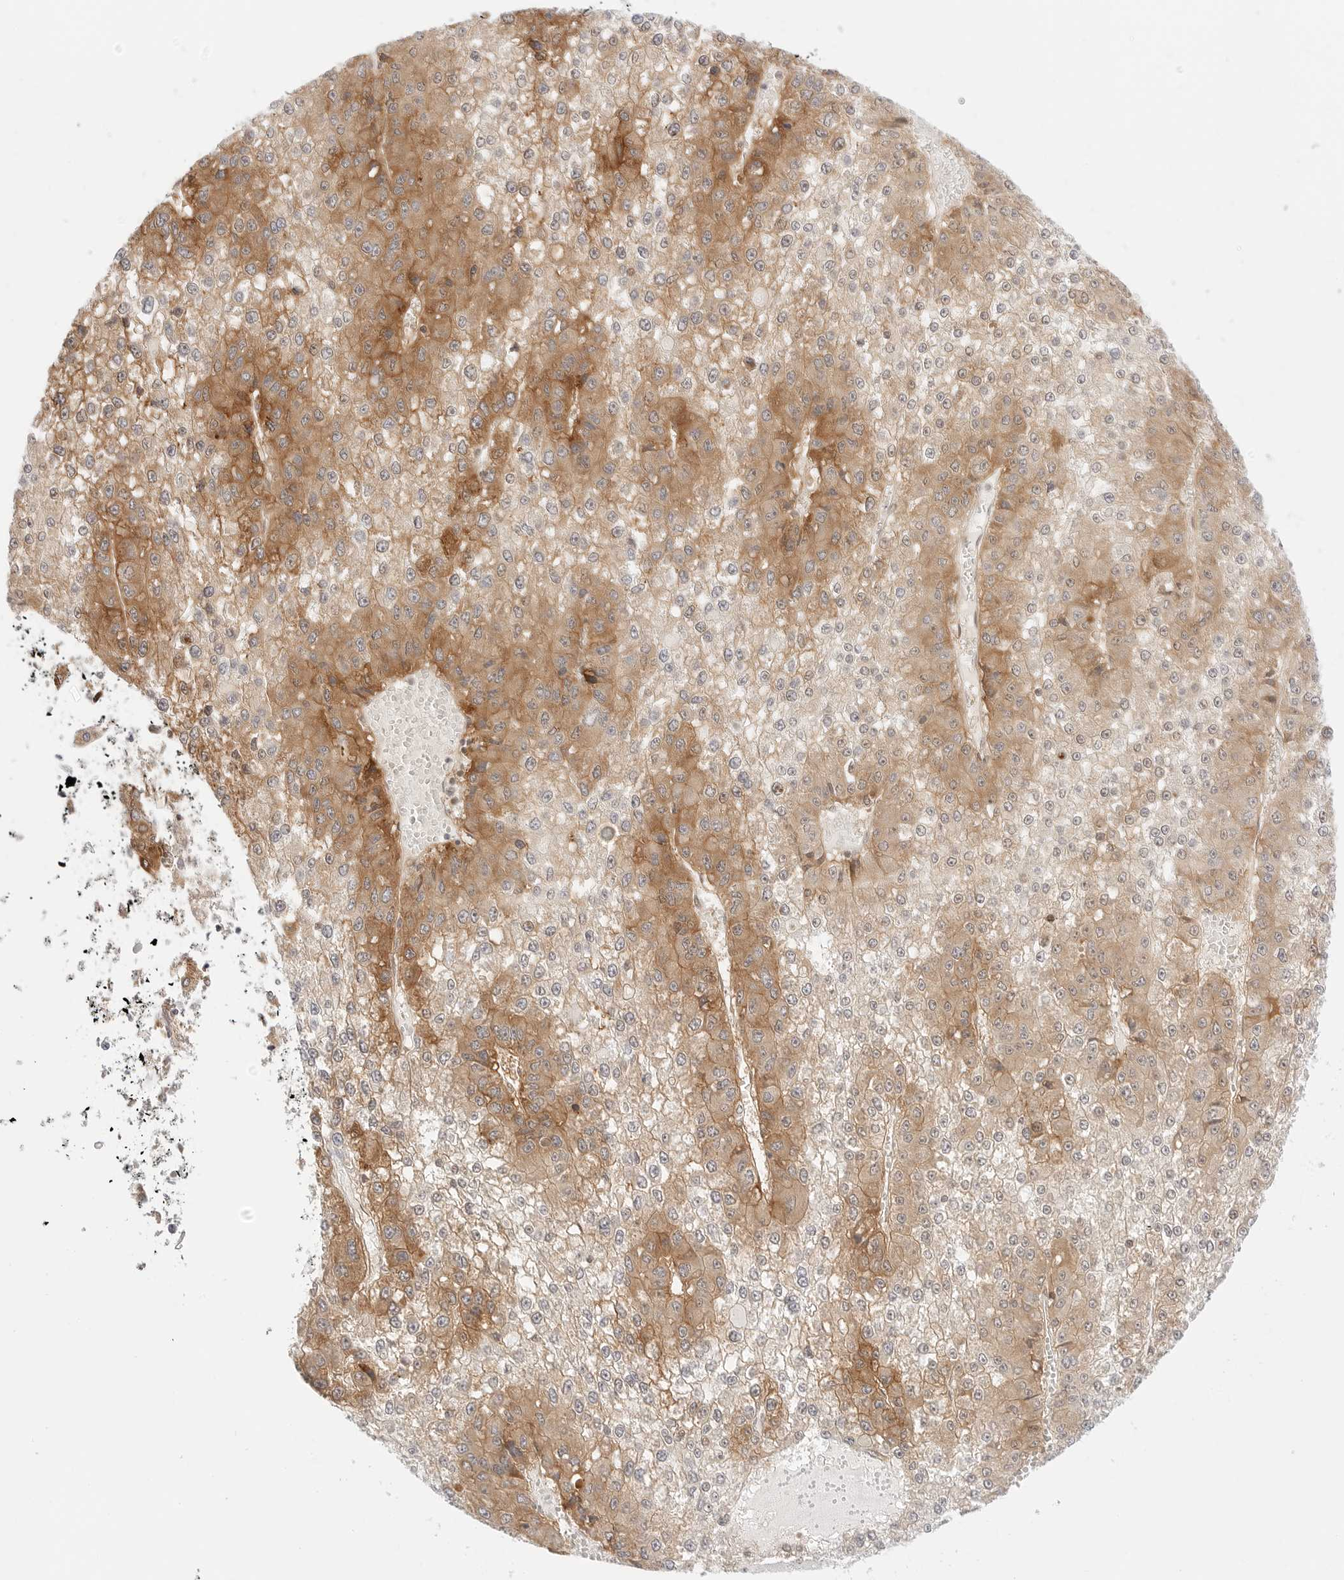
{"staining": {"intensity": "moderate", "quantity": ">75%", "location": "cytoplasmic/membranous"}, "tissue": "liver cancer", "cell_type": "Tumor cells", "image_type": "cancer", "snomed": [{"axis": "morphology", "description": "Carcinoma, Hepatocellular, NOS"}, {"axis": "topography", "description": "Liver"}], "caption": "Liver cancer stained with DAB (3,3'-diaminobenzidine) IHC demonstrates medium levels of moderate cytoplasmic/membranous staining in approximately >75% of tumor cells.", "gene": "ERO1B", "patient": {"sex": "female", "age": 73}}